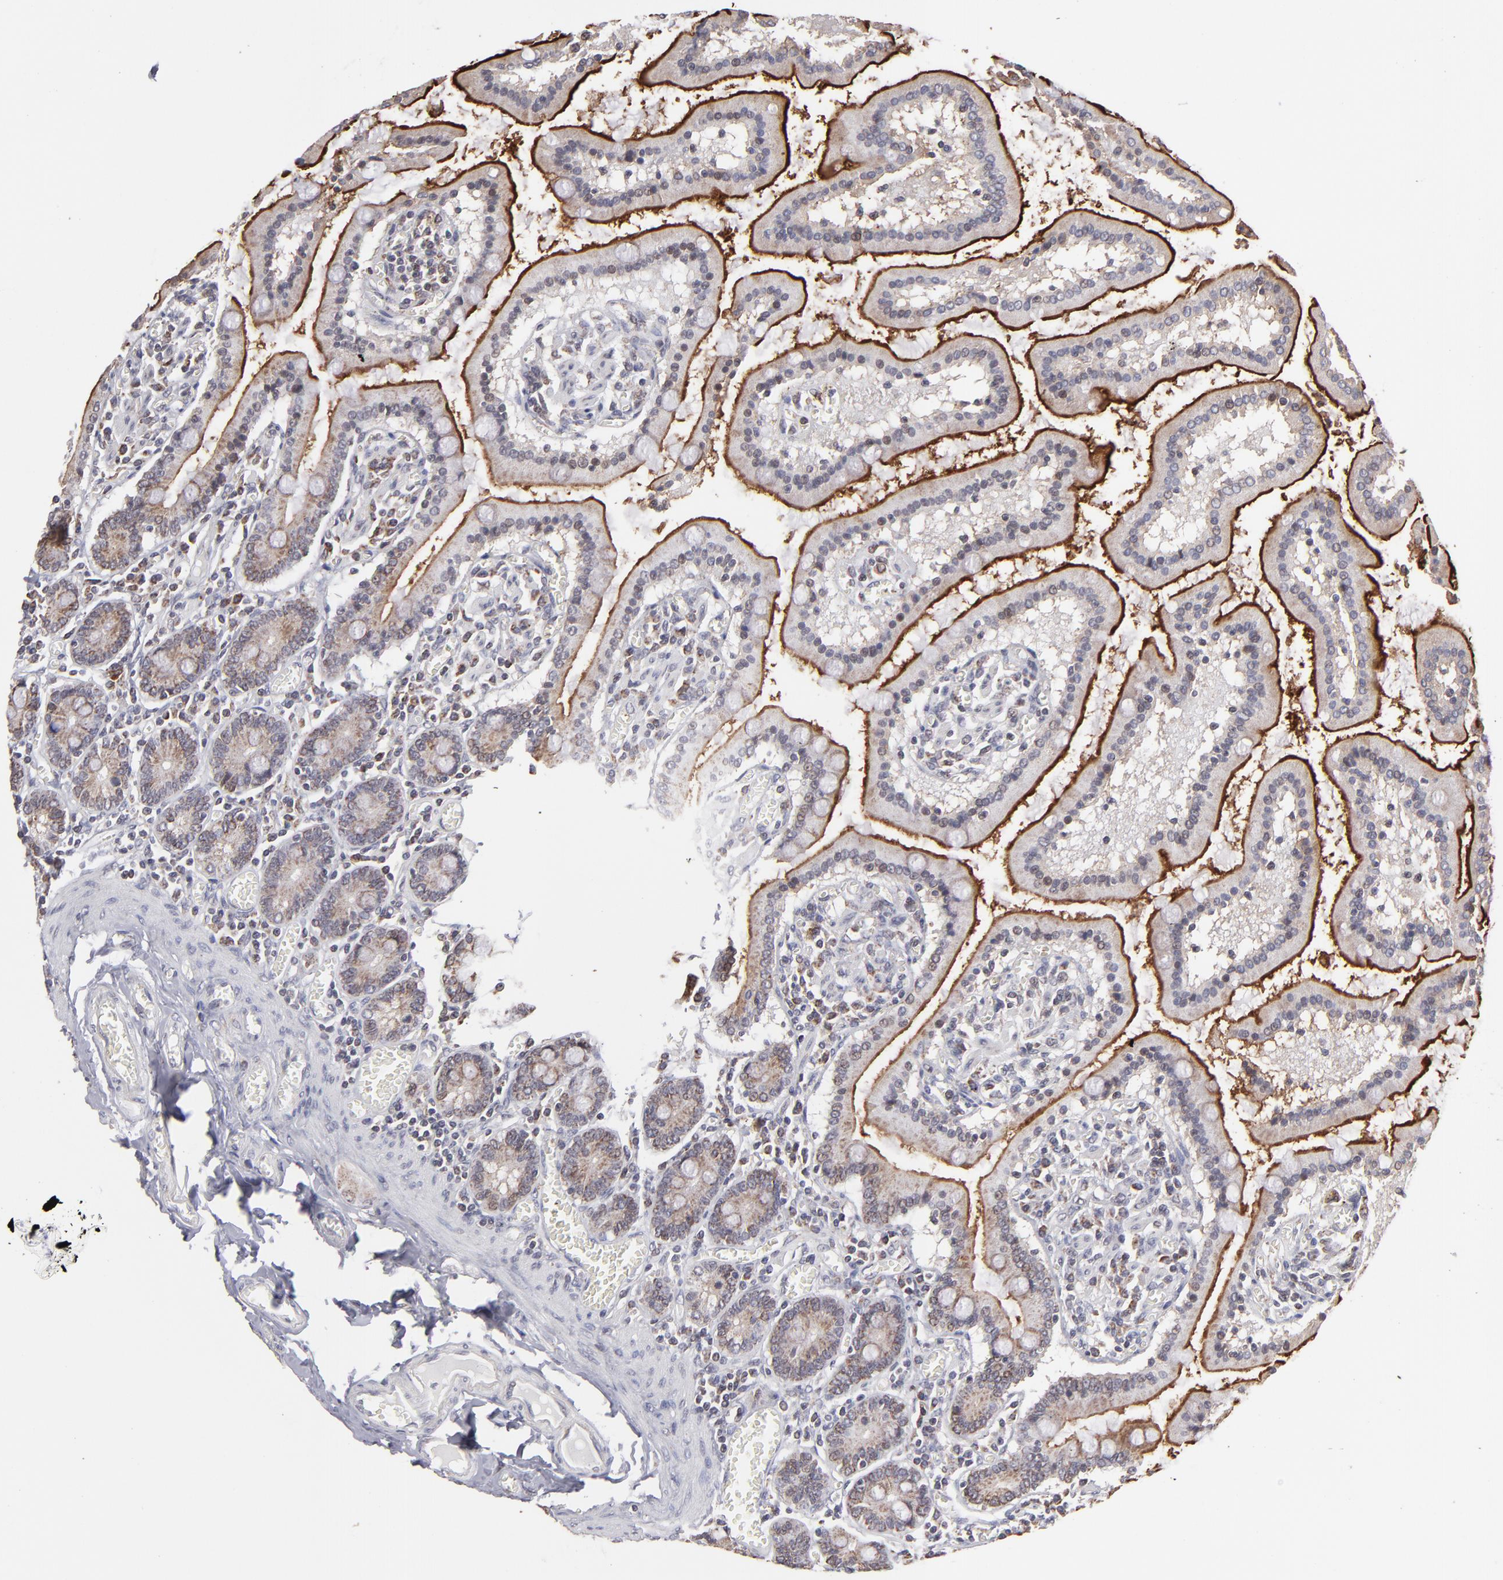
{"staining": {"intensity": "moderate", "quantity": ">75%", "location": "cytoplasmic/membranous"}, "tissue": "small intestine", "cell_type": "Glandular cells", "image_type": "normal", "snomed": [{"axis": "morphology", "description": "Normal tissue, NOS"}, {"axis": "topography", "description": "Small intestine"}], "caption": "Immunohistochemistry (IHC) (DAB (3,3'-diaminobenzidine)) staining of normal human small intestine displays moderate cytoplasmic/membranous protein expression in about >75% of glandular cells.", "gene": "SLC15A1", "patient": {"sex": "male", "age": 59}}